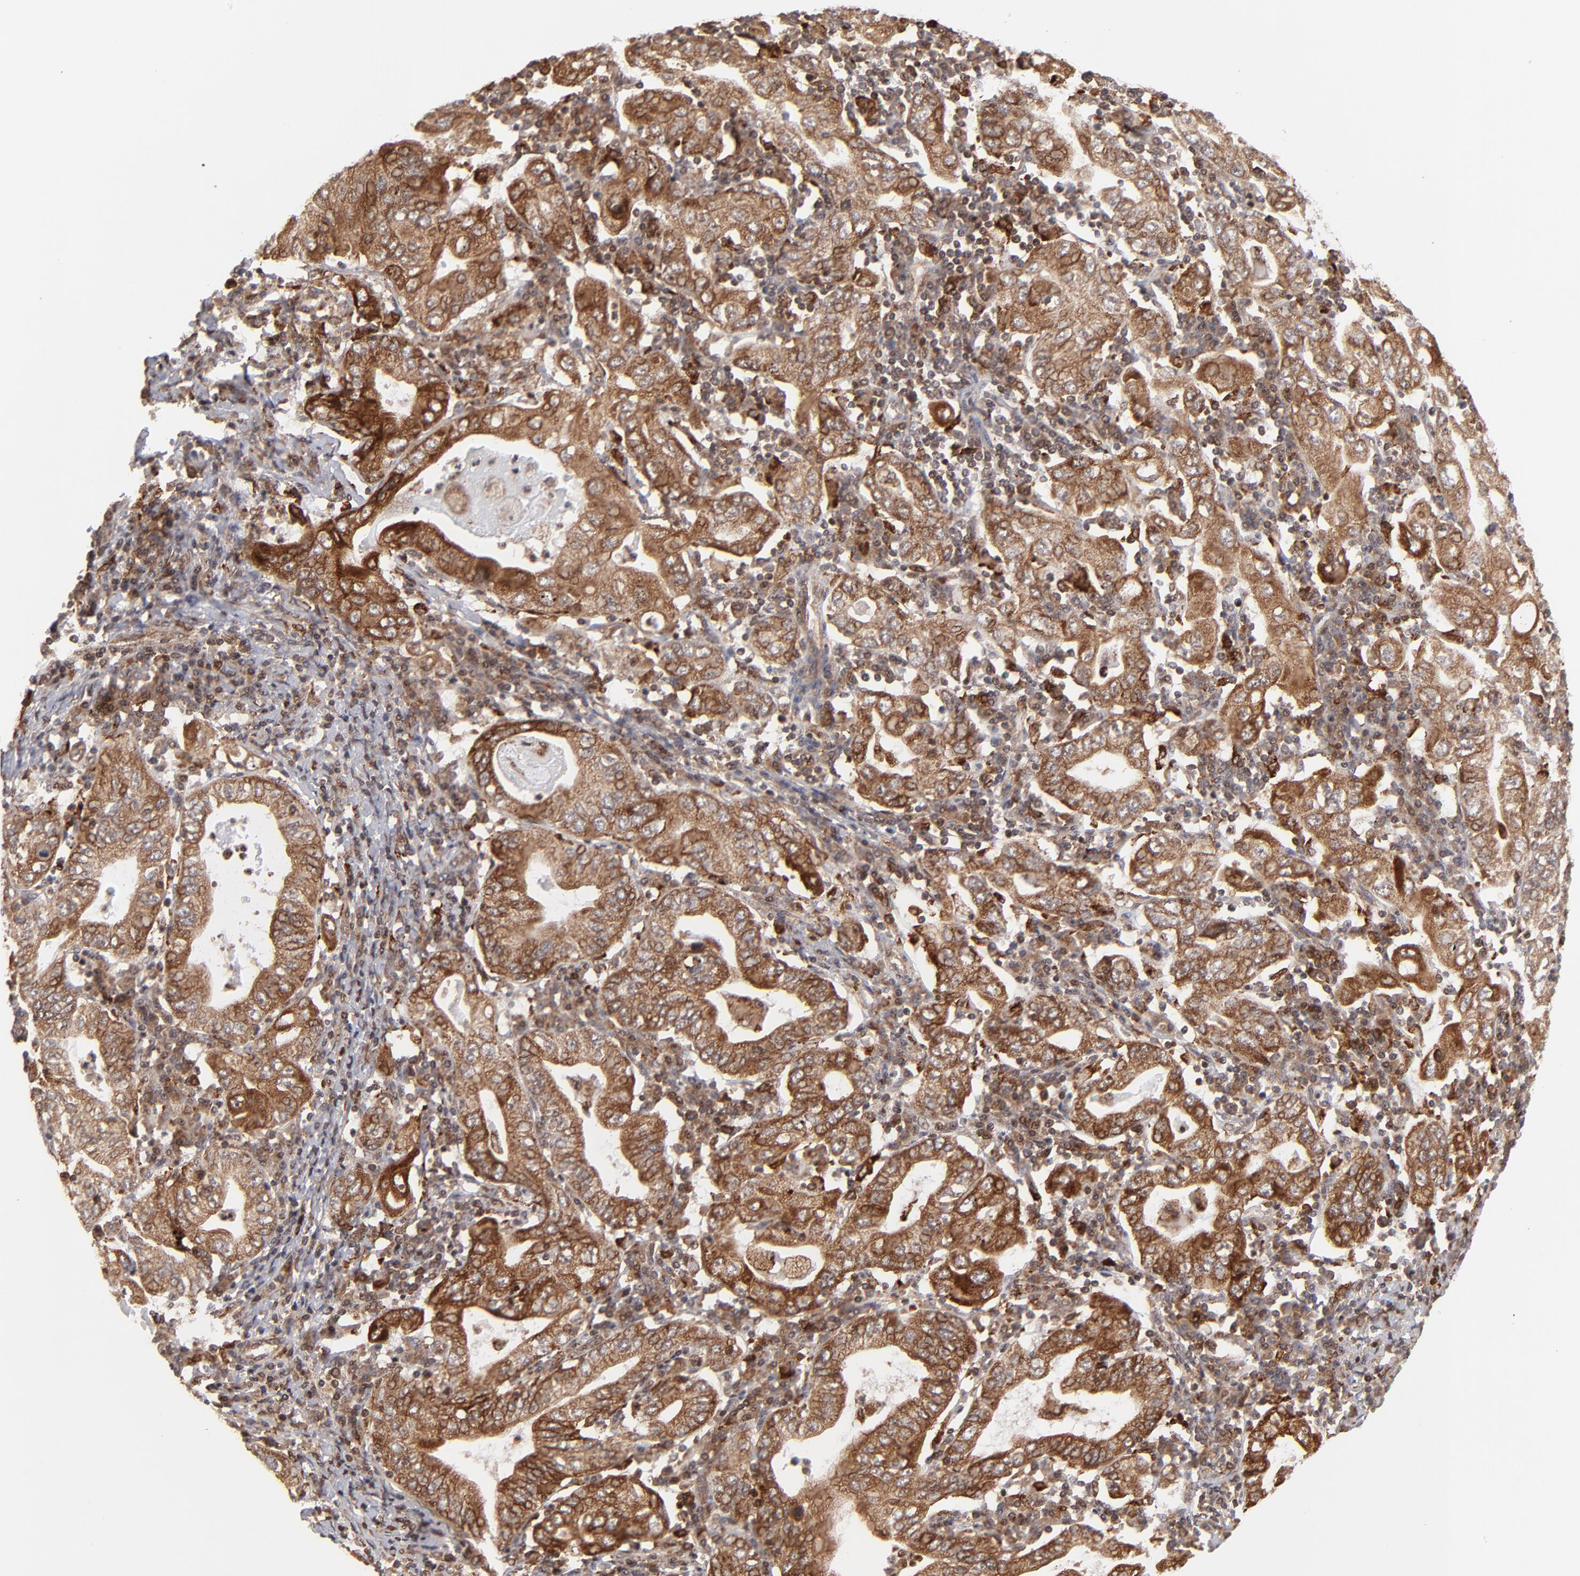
{"staining": {"intensity": "strong", "quantity": ">75%", "location": "cytoplasmic/membranous,nuclear"}, "tissue": "stomach cancer", "cell_type": "Tumor cells", "image_type": "cancer", "snomed": [{"axis": "morphology", "description": "Normal tissue, NOS"}, {"axis": "morphology", "description": "Adenocarcinoma, NOS"}, {"axis": "topography", "description": "Esophagus"}, {"axis": "topography", "description": "Stomach, upper"}, {"axis": "topography", "description": "Peripheral nerve tissue"}], "caption": "Immunohistochemistry (IHC) image of stomach cancer stained for a protein (brown), which displays high levels of strong cytoplasmic/membranous and nuclear expression in approximately >75% of tumor cells.", "gene": "RGS6", "patient": {"sex": "male", "age": 62}}